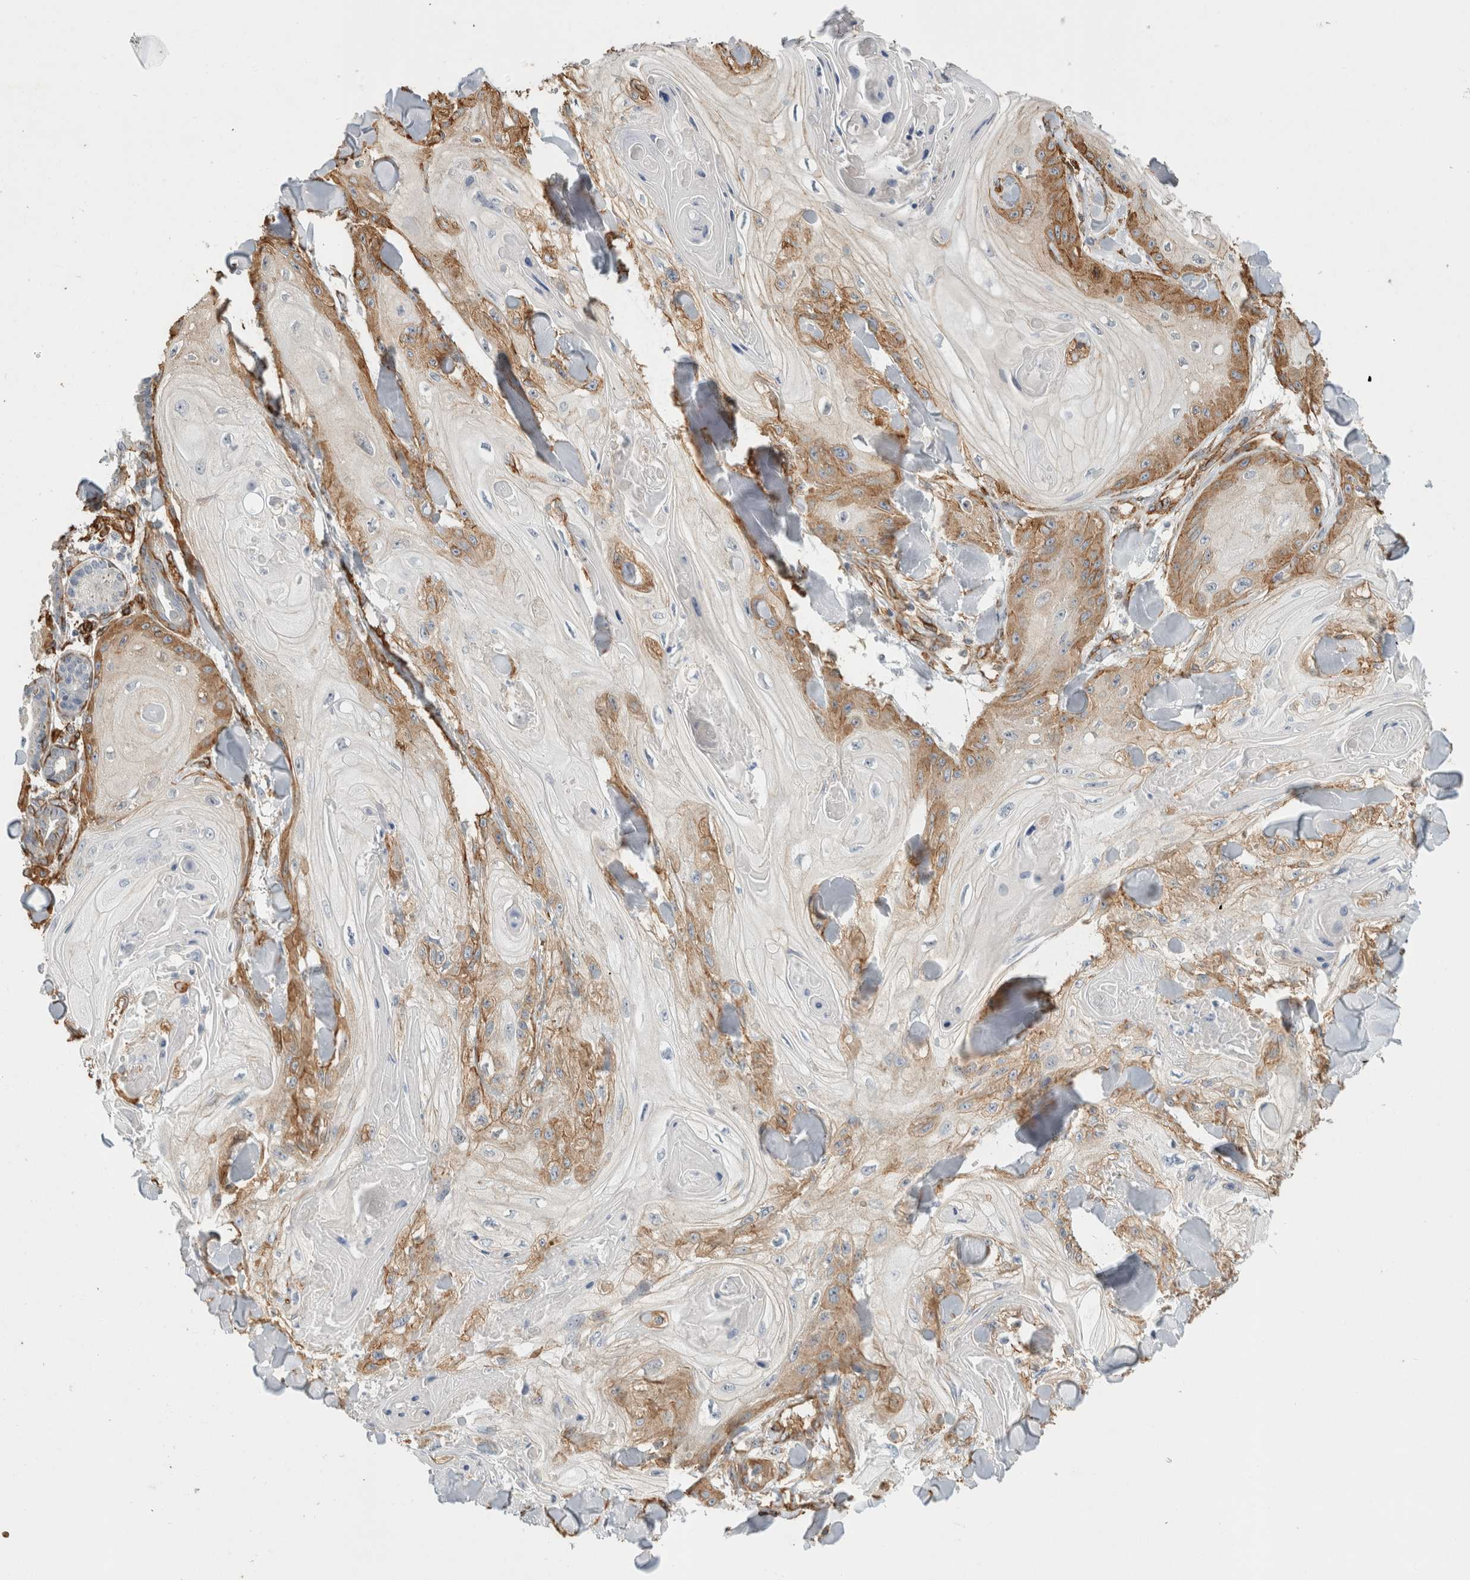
{"staining": {"intensity": "moderate", "quantity": "<25%", "location": "cytoplasmic/membranous"}, "tissue": "skin cancer", "cell_type": "Tumor cells", "image_type": "cancer", "snomed": [{"axis": "morphology", "description": "Squamous cell carcinoma, NOS"}, {"axis": "topography", "description": "Skin"}], "caption": "Immunohistochemical staining of skin cancer displays low levels of moderate cytoplasmic/membranous expression in approximately <25% of tumor cells.", "gene": "JMJD4", "patient": {"sex": "male", "age": 74}}